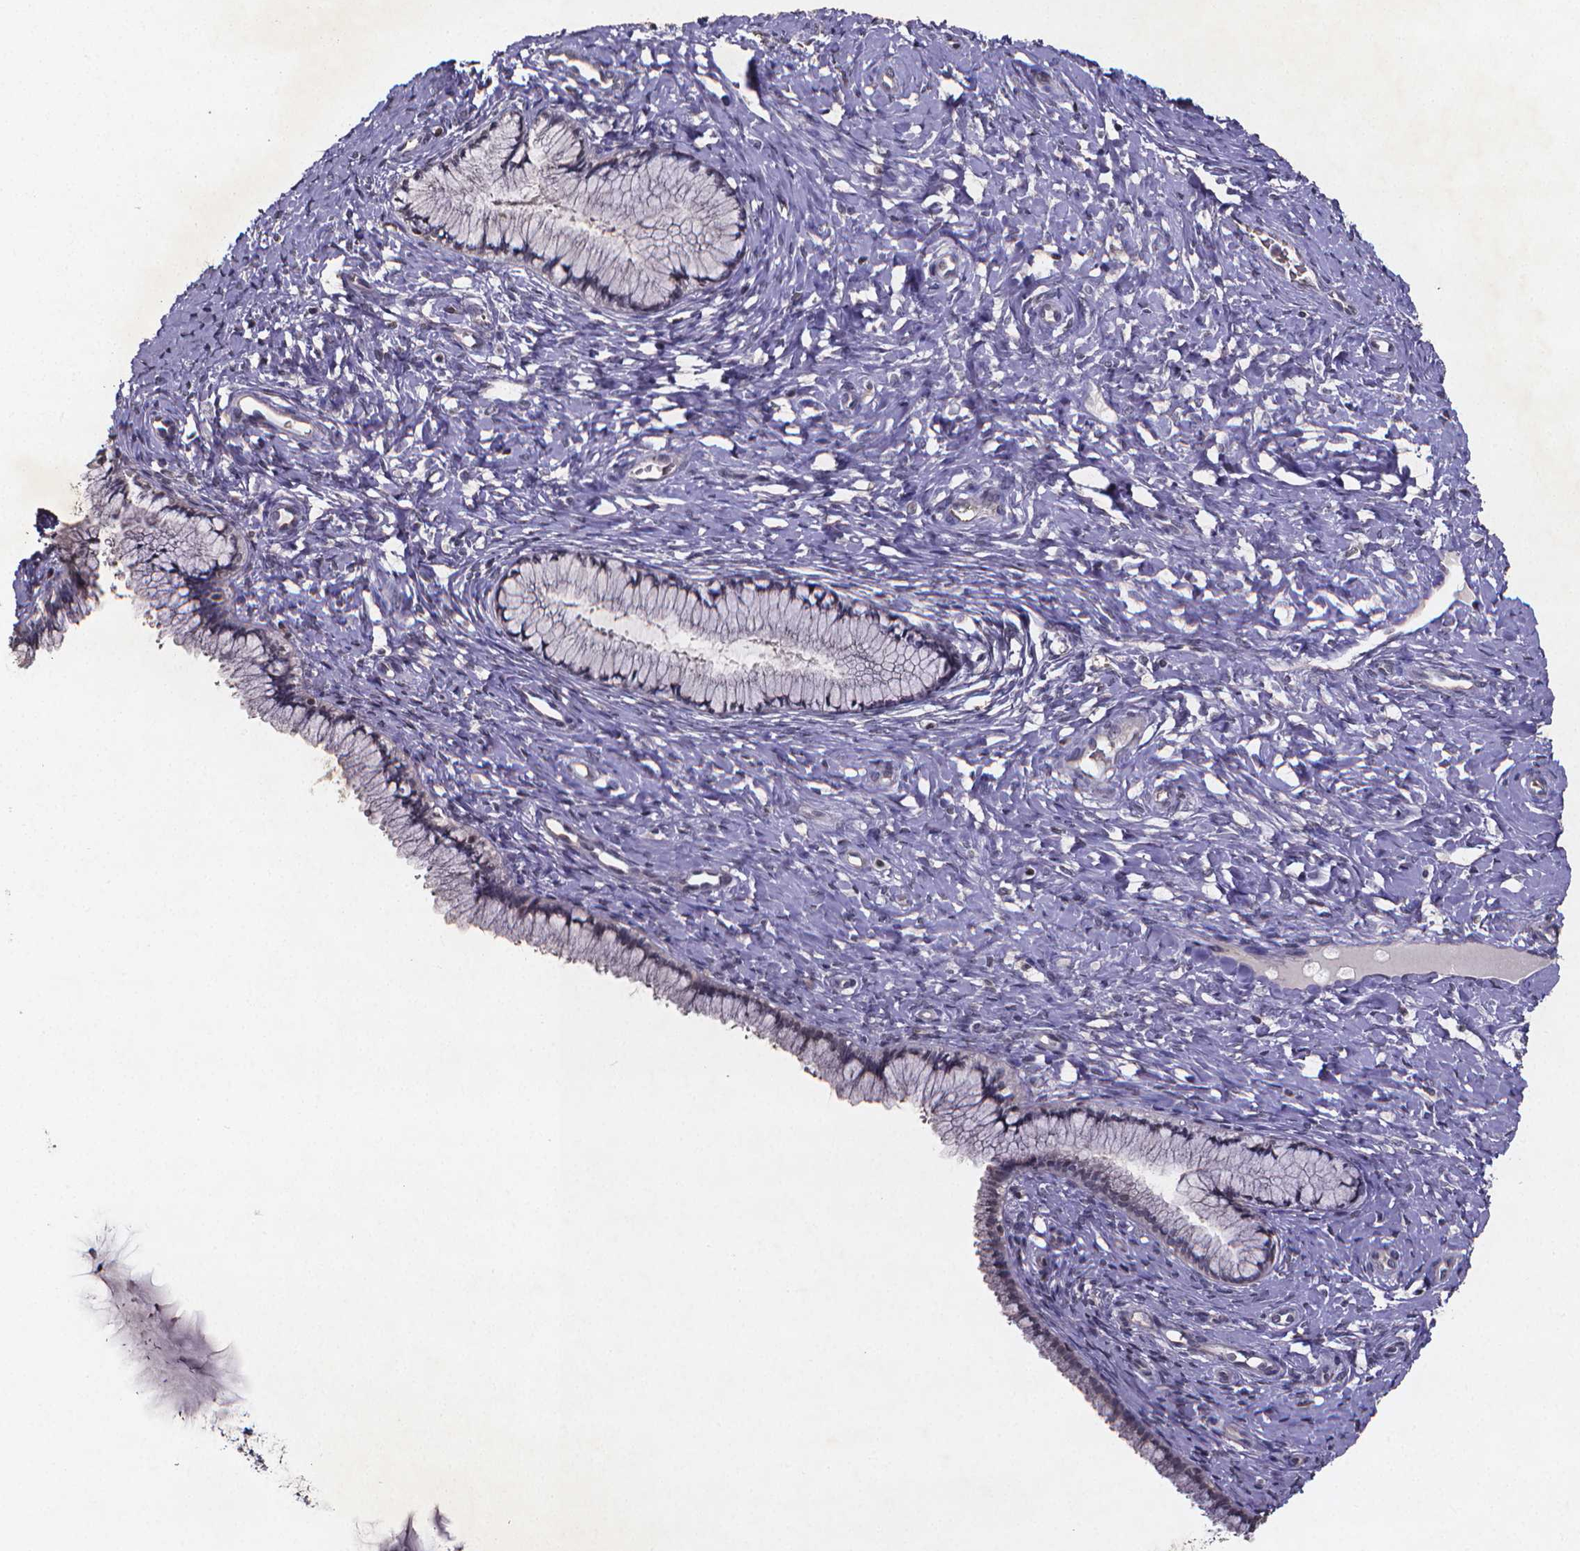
{"staining": {"intensity": "negative", "quantity": "none", "location": "none"}, "tissue": "cervix", "cell_type": "Glandular cells", "image_type": "normal", "snomed": [{"axis": "morphology", "description": "Normal tissue, NOS"}, {"axis": "topography", "description": "Cervix"}], "caption": "Immunohistochemistry micrograph of normal cervix stained for a protein (brown), which reveals no expression in glandular cells. (Stains: DAB immunohistochemistry (IHC) with hematoxylin counter stain, Microscopy: brightfield microscopy at high magnification).", "gene": "TP73", "patient": {"sex": "female", "age": 37}}